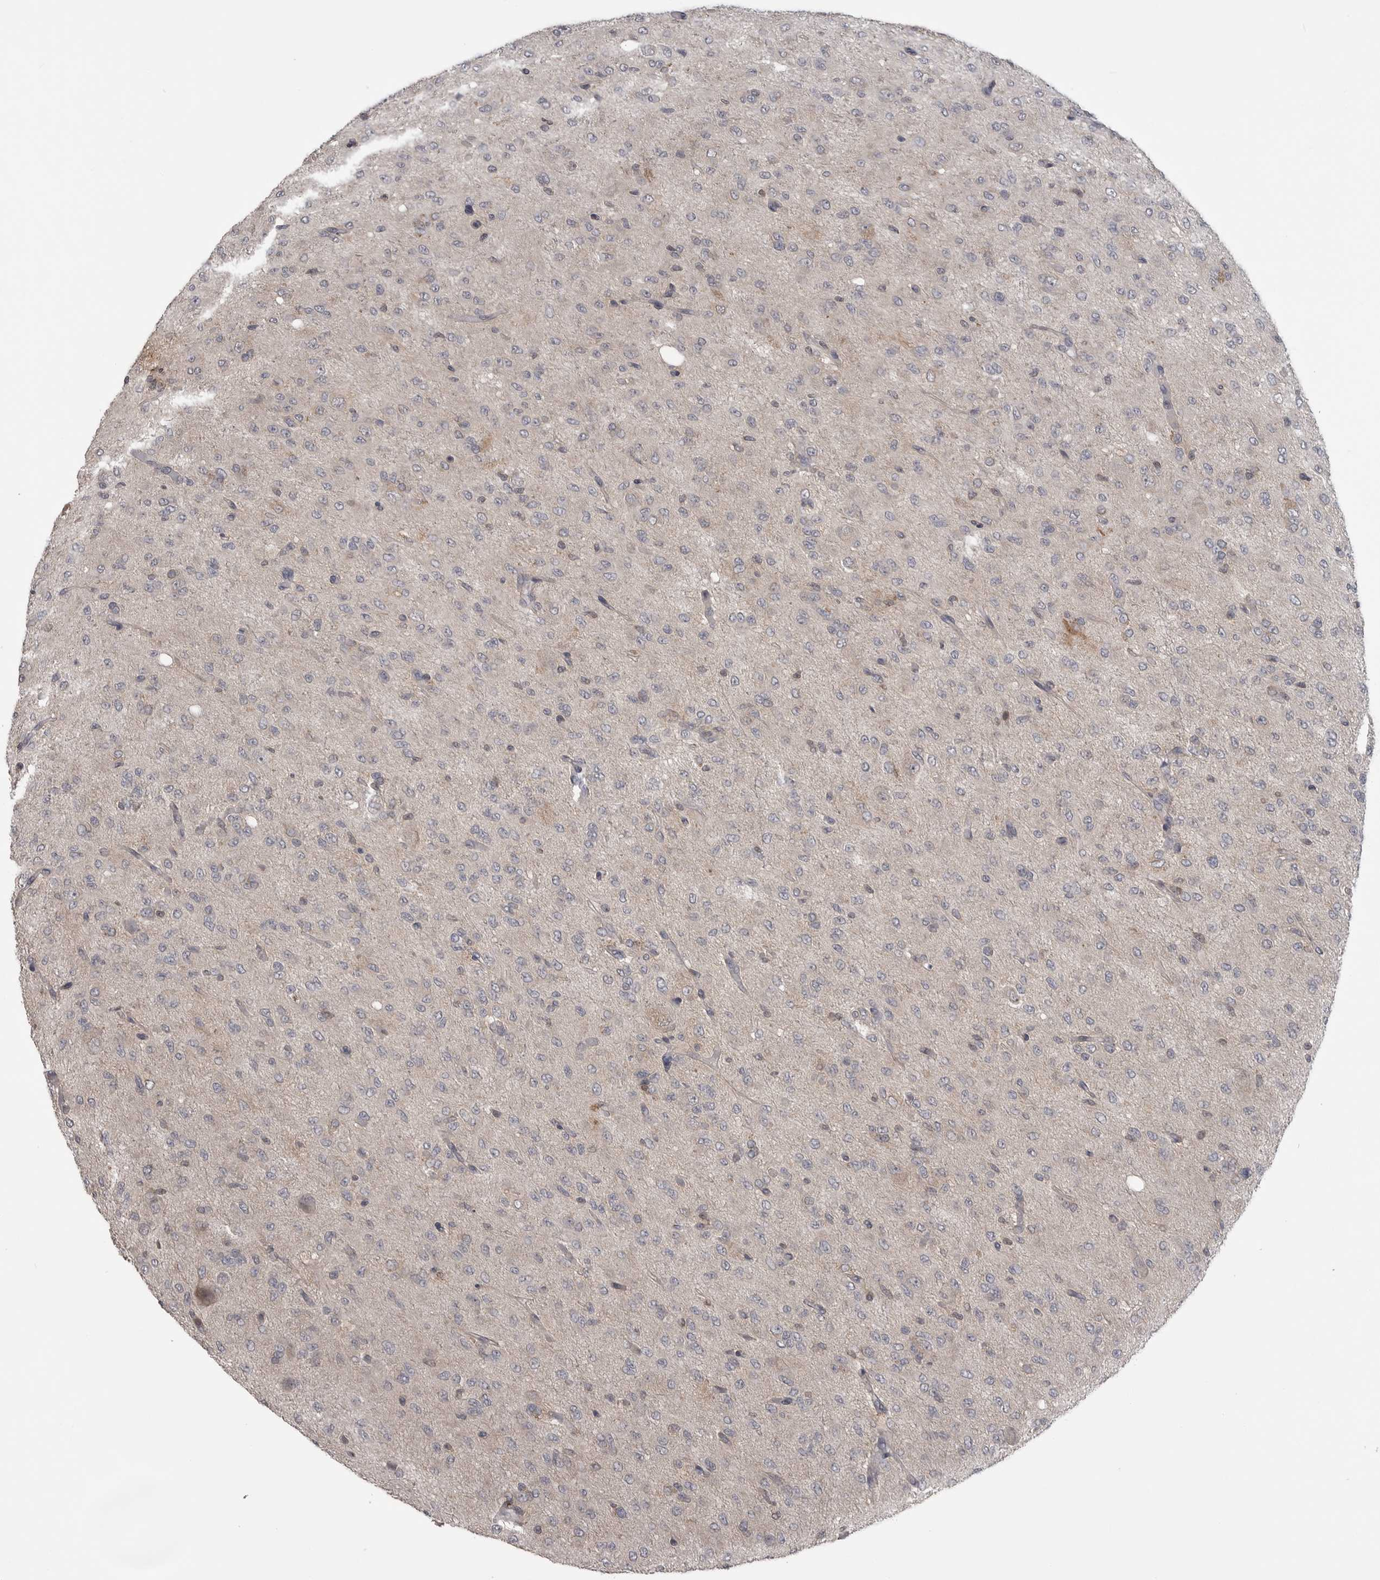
{"staining": {"intensity": "negative", "quantity": "none", "location": "none"}, "tissue": "glioma", "cell_type": "Tumor cells", "image_type": "cancer", "snomed": [{"axis": "morphology", "description": "Glioma, malignant, High grade"}, {"axis": "topography", "description": "Brain"}], "caption": "Tumor cells show no significant expression in malignant glioma (high-grade).", "gene": "MAPK13", "patient": {"sex": "female", "age": 59}}